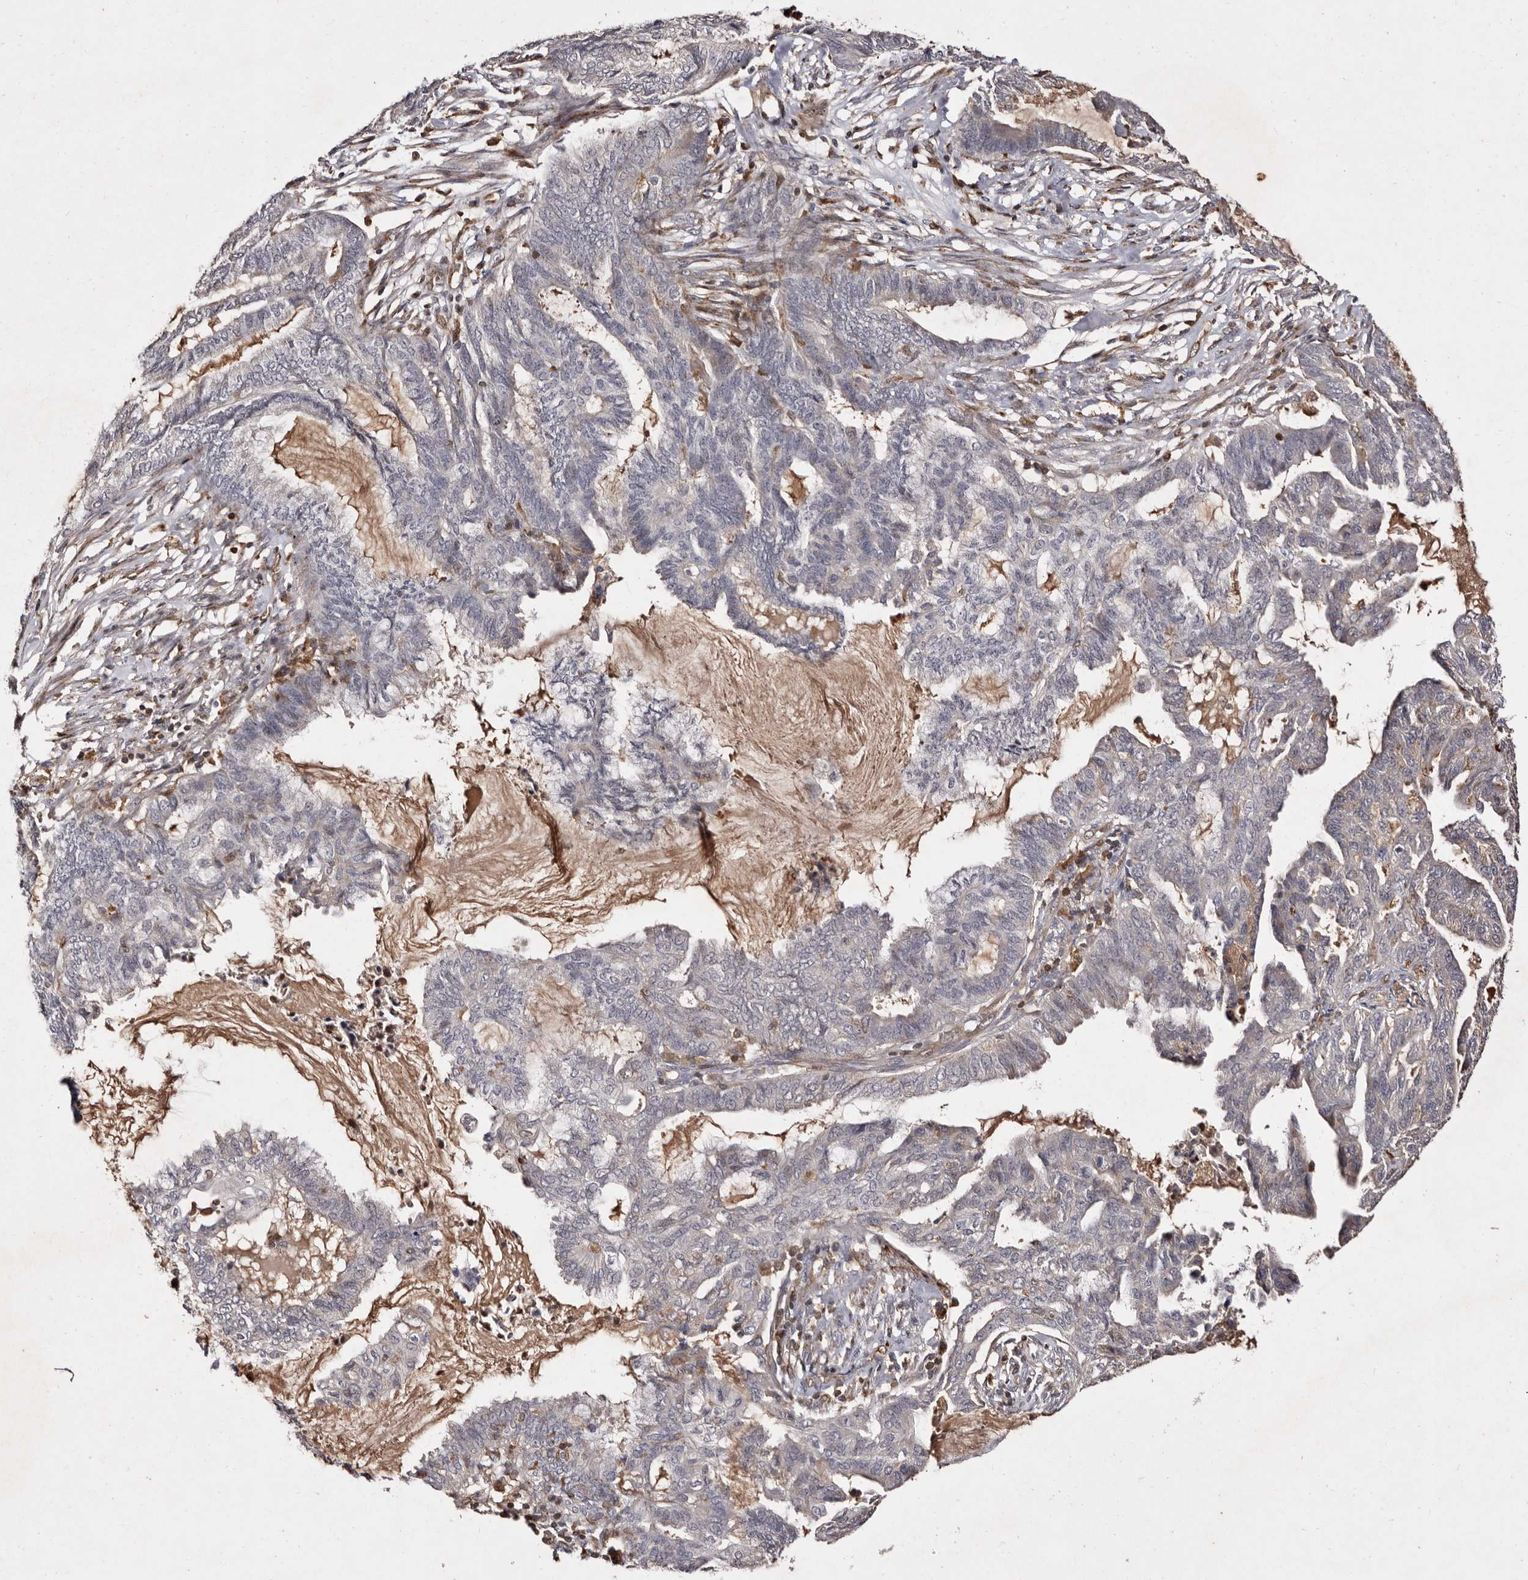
{"staining": {"intensity": "negative", "quantity": "none", "location": "none"}, "tissue": "endometrial cancer", "cell_type": "Tumor cells", "image_type": "cancer", "snomed": [{"axis": "morphology", "description": "Adenocarcinoma, NOS"}, {"axis": "topography", "description": "Endometrium"}], "caption": "A histopathology image of human adenocarcinoma (endometrial) is negative for staining in tumor cells.", "gene": "GIMAP4", "patient": {"sex": "female", "age": 86}}